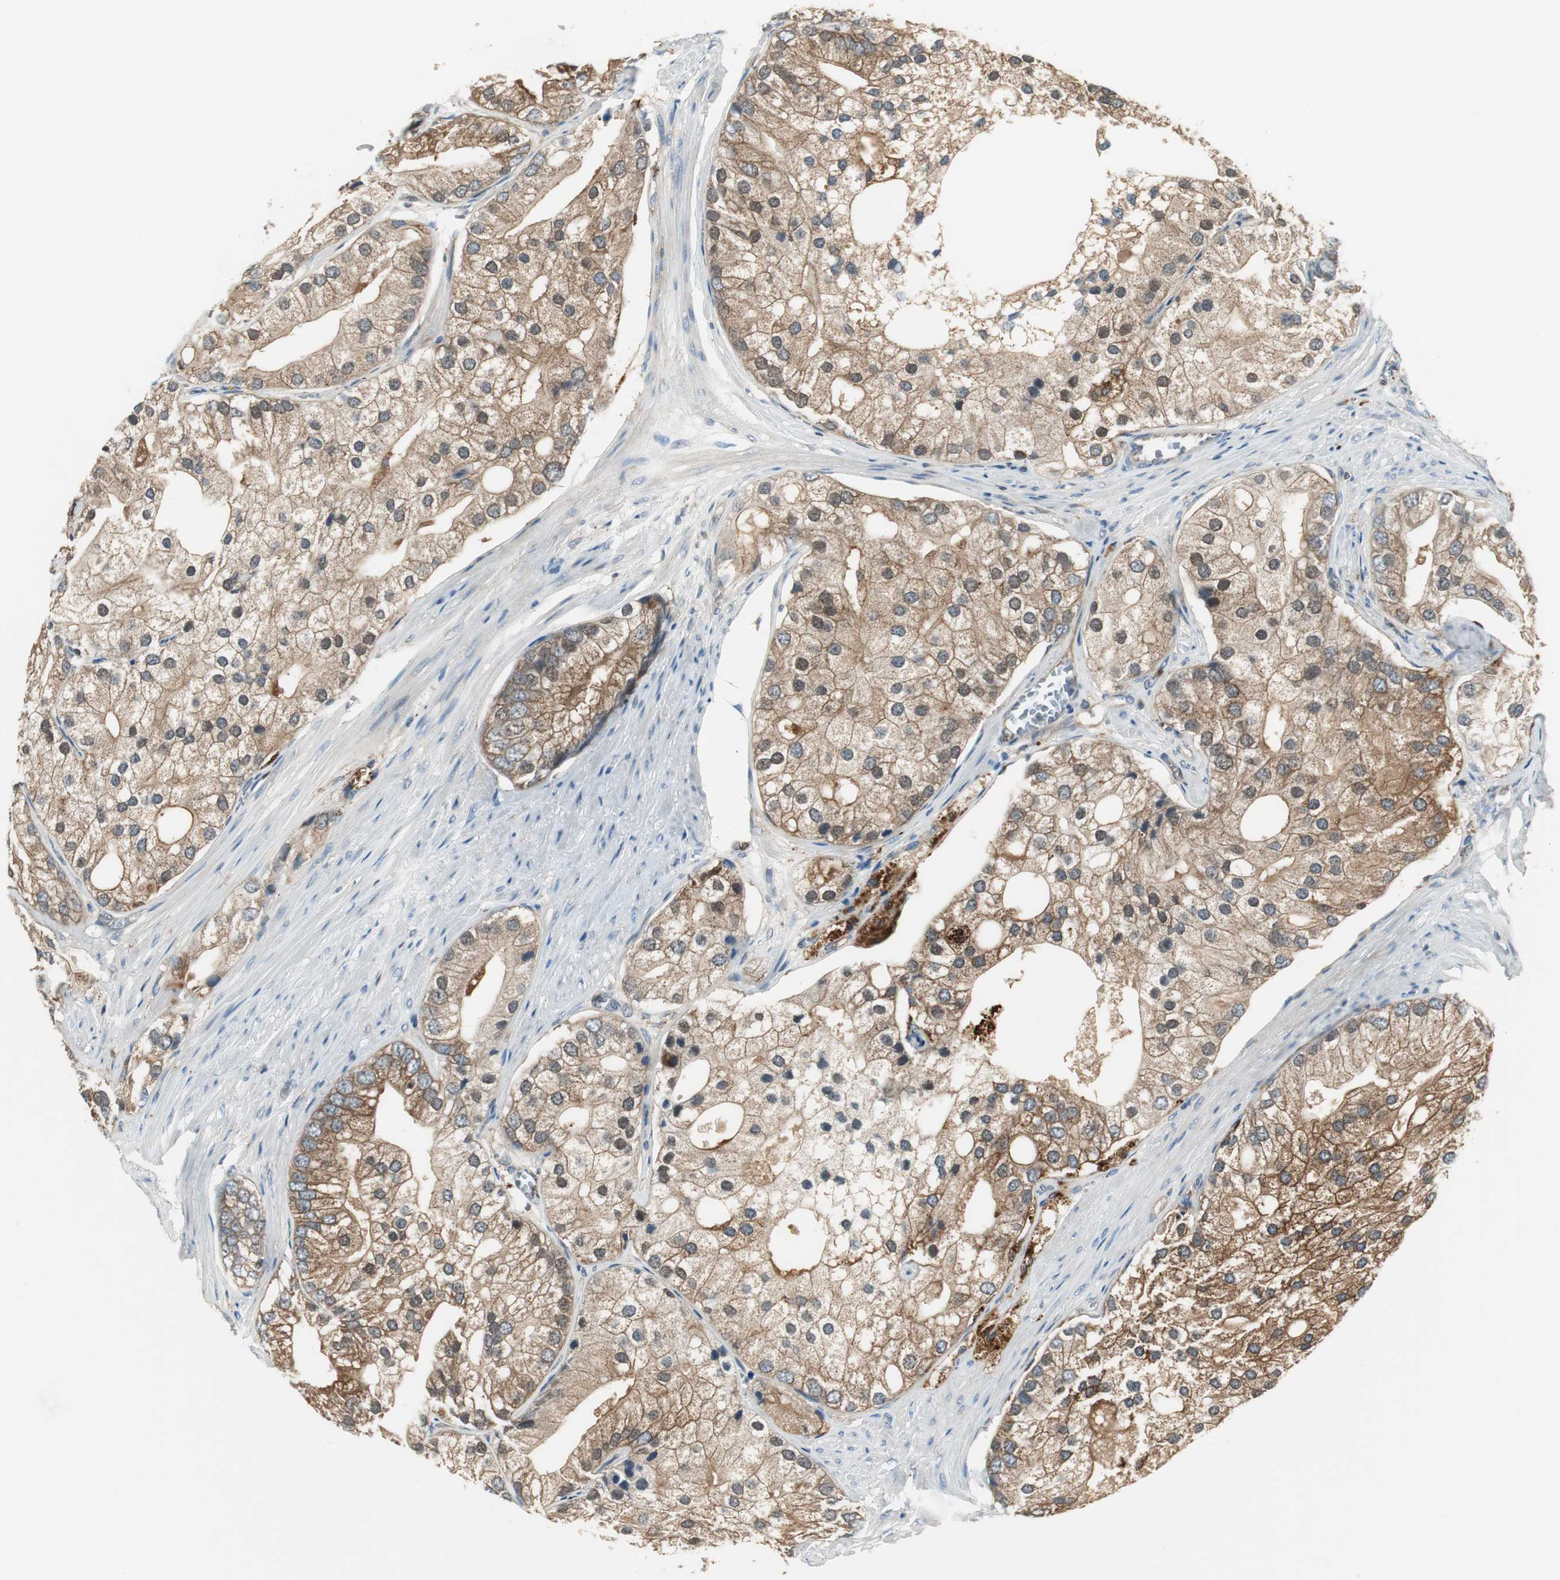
{"staining": {"intensity": "moderate", "quantity": ">75%", "location": "cytoplasmic/membranous"}, "tissue": "prostate cancer", "cell_type": "Tumor cells", "image_type": "cancer", "snomed": [{"axis": "morphology", "description": "Adenocarcinoma, Low grade"}, {"axis": "topography", "description": "Prostate"}], "caption": "Immunohistochemistry staining of prostate adenocarcinoma (low-grade), which demonstrates medium levels of moderate cytoplasmic/membranous expression in about >75% of tumor cells indicating moderate cytoplasmic/membranous protein positivity. The staining was performed using DAB (brown) for protein detection and nuclei were counterstained in hematoxylin (blue).", "gene": "NCK1", "patient": {"sex": "male", "age": 69}}